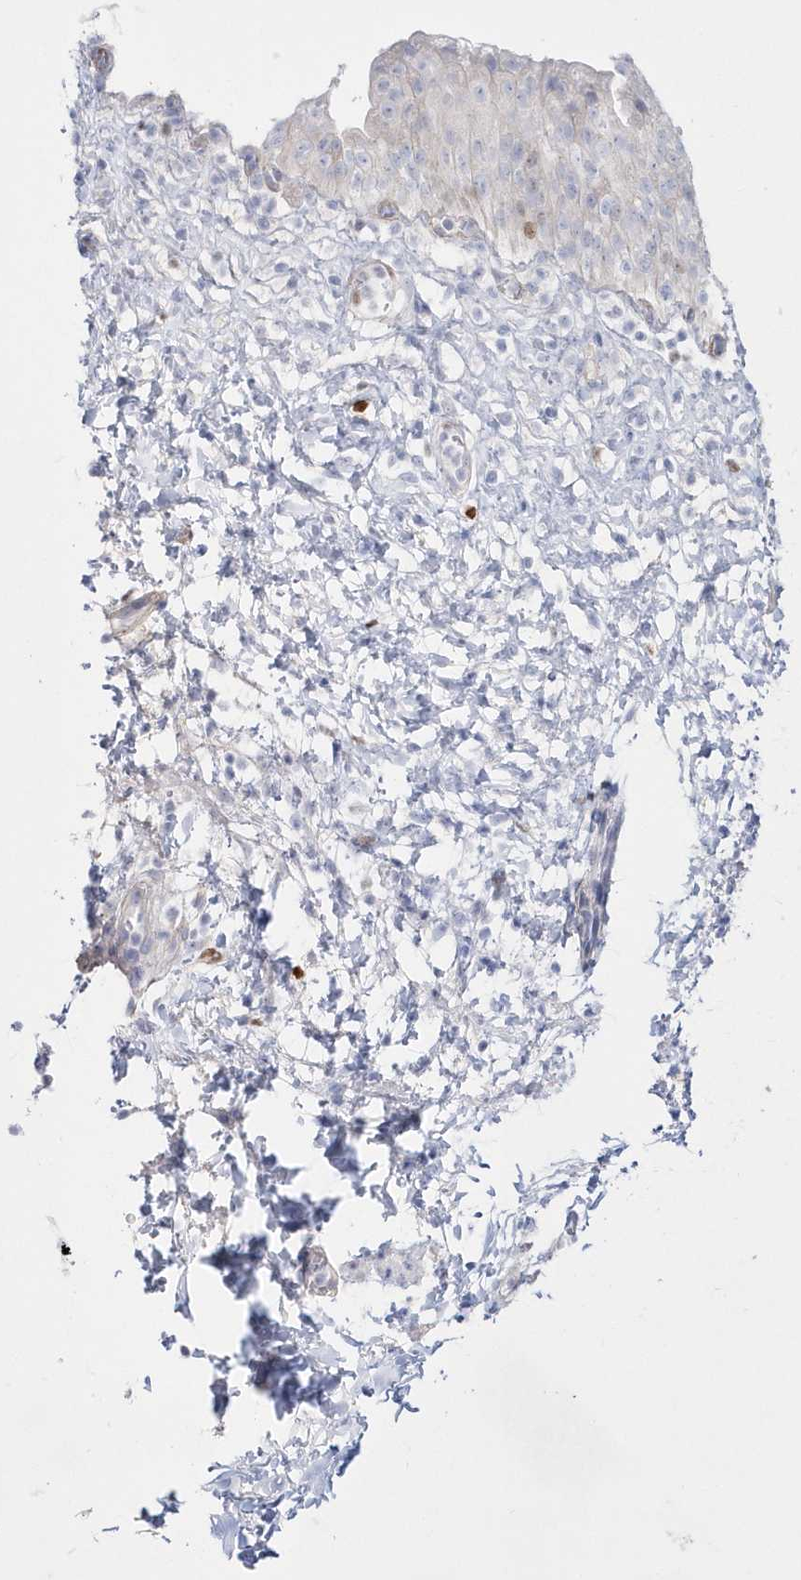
{"staining": {"intensity": "moderate", "quantity": "<25%", "location": "nuclear"}, "tissue": "urinary bladder", "cell_type": "Urothelial cells", "image_type": "normal", "snomed": [{"axis": "morphology", "description": "Normal tissue, NOS"}, {"axis": "topography", "description": "Urinary bladder"}], "caption": "Immunohistochemical staining of normal human urinary bladder reveals moderate nuclear protein expression in about <25% of urothelial cells.", "gene": "TMCO6", "patient": {"sex": "female", "age": 27}}